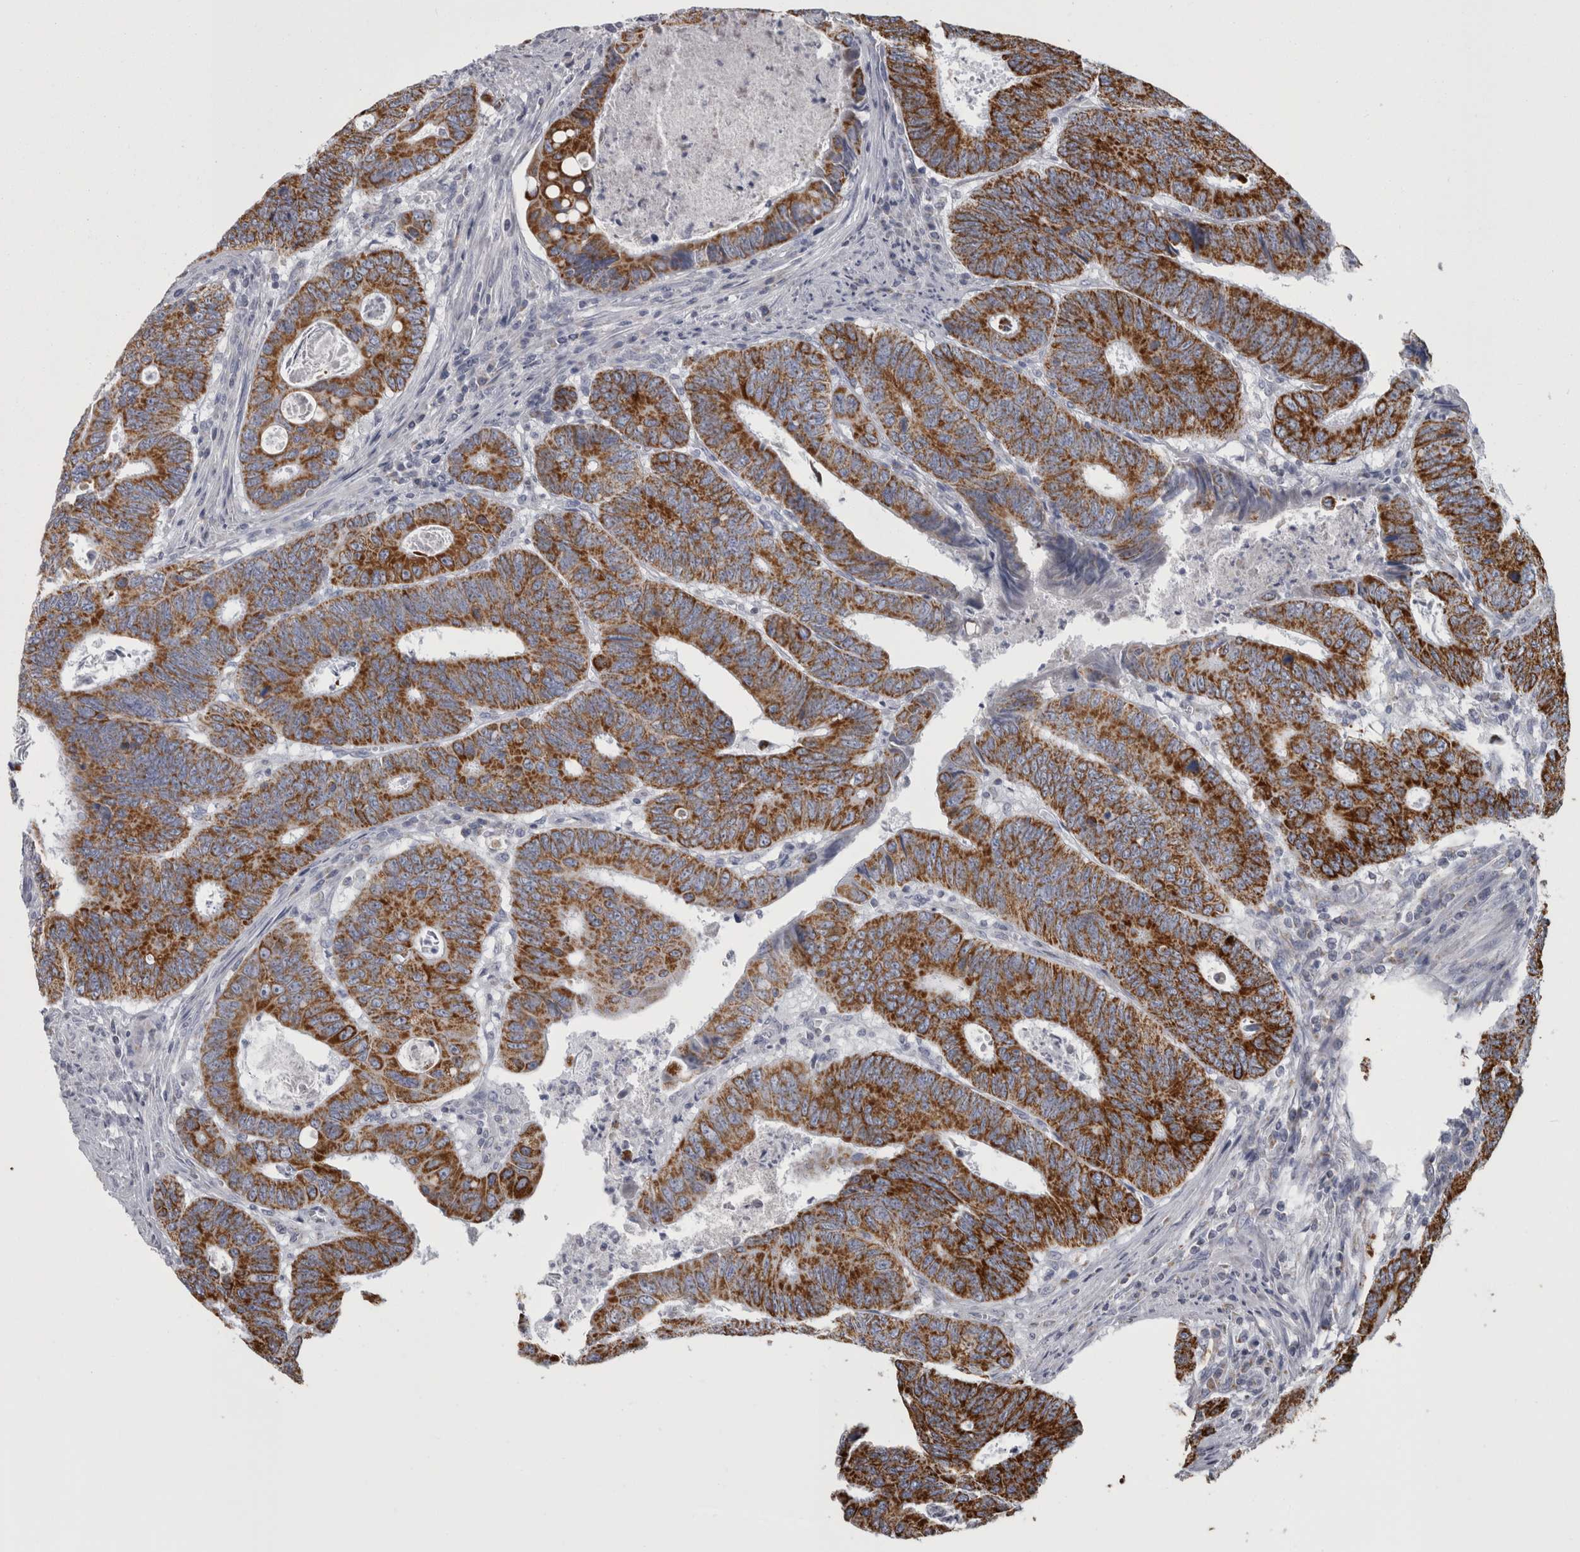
{"staining": {"intensity": "strong", "quantity": ">75%", "location": "cytoplasmic/membranous"}, "tissue": "colorectal cancer", "cell_type": "Tumor cells", "image_type": "cancer", "snomed": [{"axis": "morphology", "description": "Adenocarcinoma, NOS"}, {"axis": "topography", "description": "Colon"}], "caption": "Brown immunohistochemical staining in human colorectal cancer reveals strong cytoplasmic/membranous staining in about >75% of tumor cells.", "gene": "MDH2", "patient": {"sex": "male", "age": 72}}